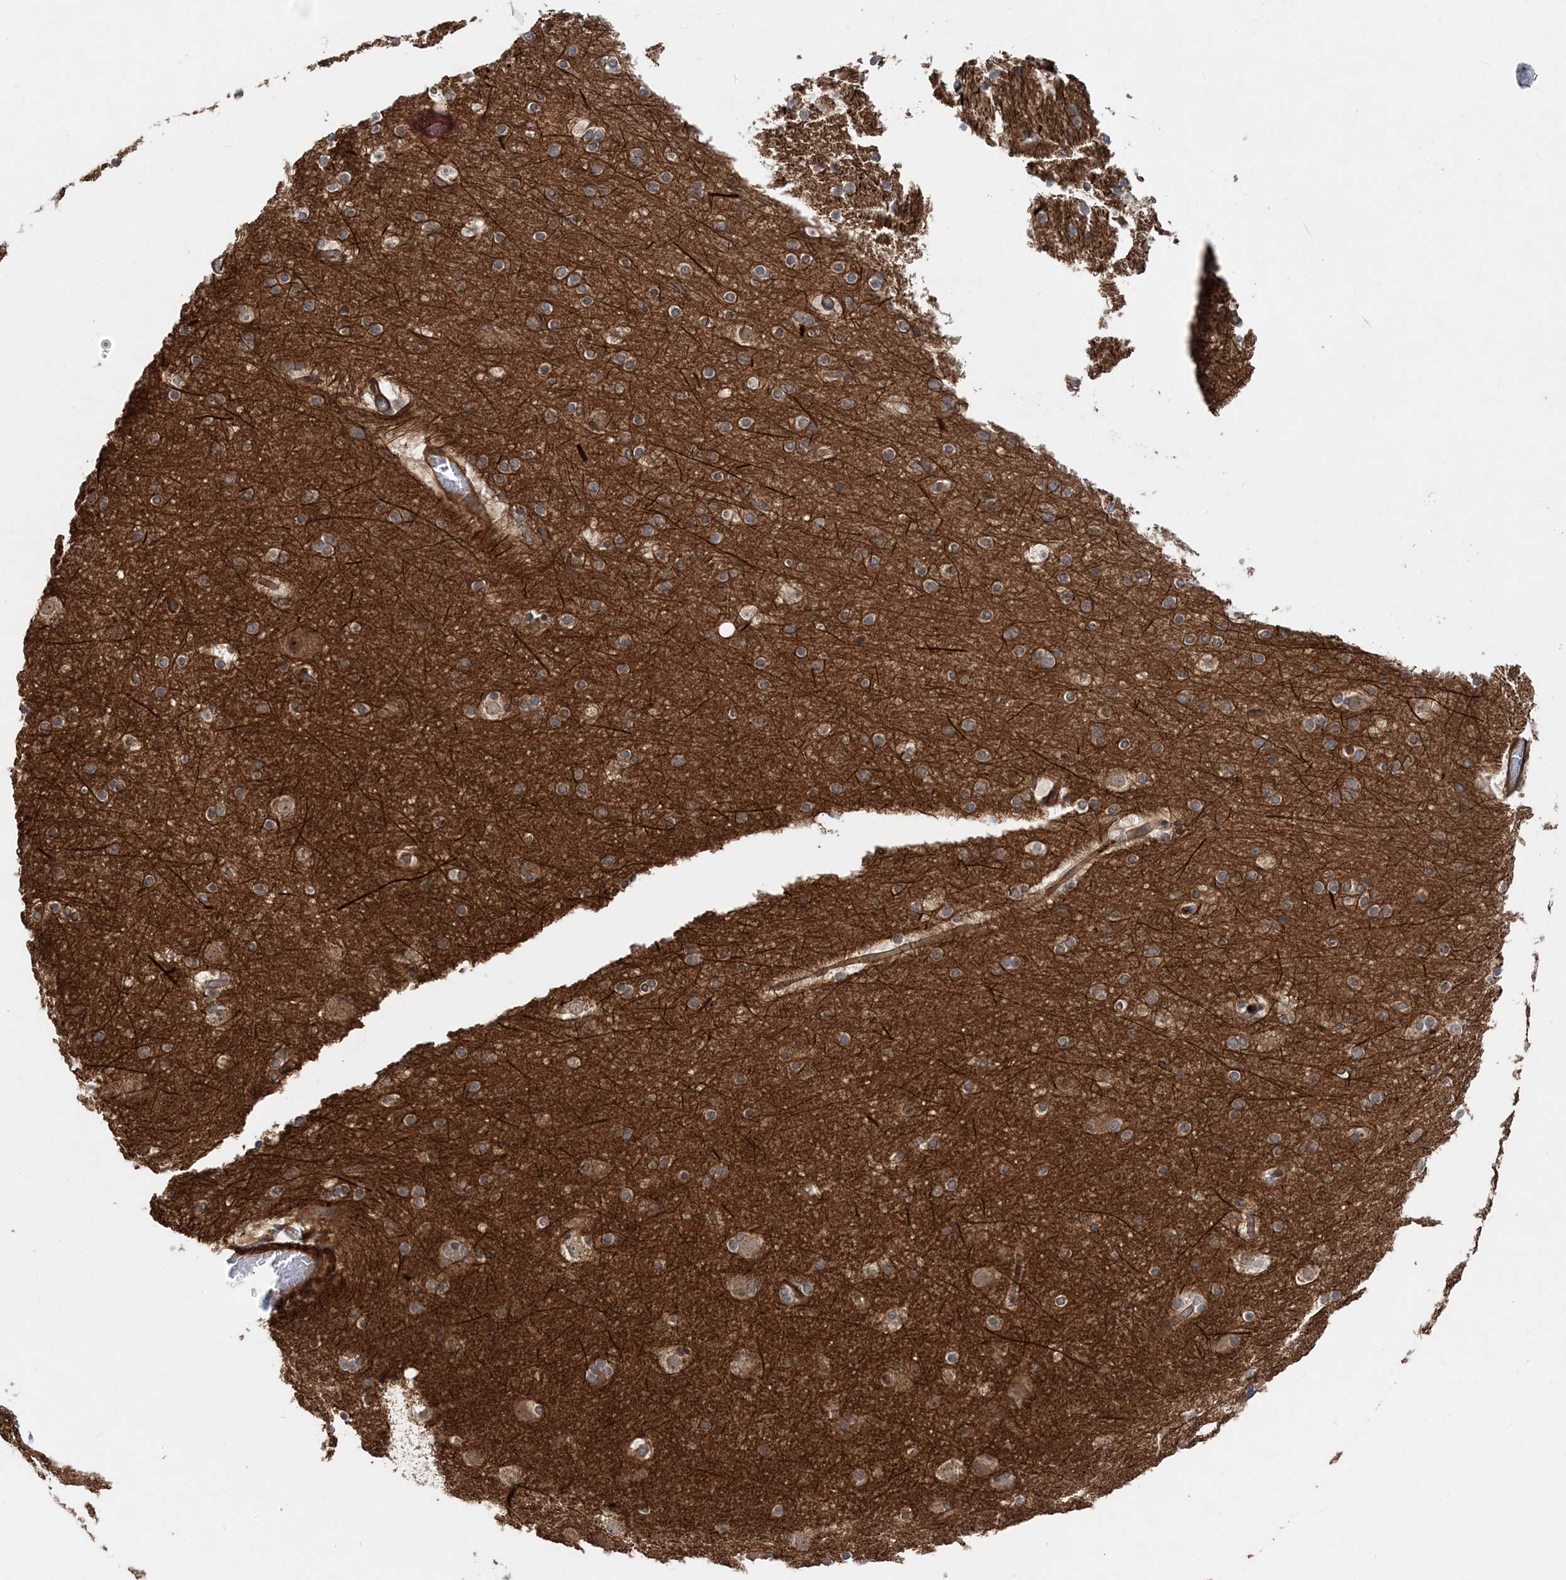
{"staining": {"intensity": "weak", "quantity": ">75%", "location": "cytoplasmic/membranous"}, "tissue": "cerebral cortex", "cell_type": "Endothelial cells", "image_type": "normal", "snomed": [{"axis": "morphology", "description": "Normal tissue, NOS"}, {"axis": "topography", "description": "Cerebral cortex"}], "caption": "Protein analysis of normal cerebral cortex shows weak cytoplasmic/membranous expression in approximately >75% of endothelial cells.", "gene": "GEMIN5", "patient": {"sex": "male", "age": 57}}